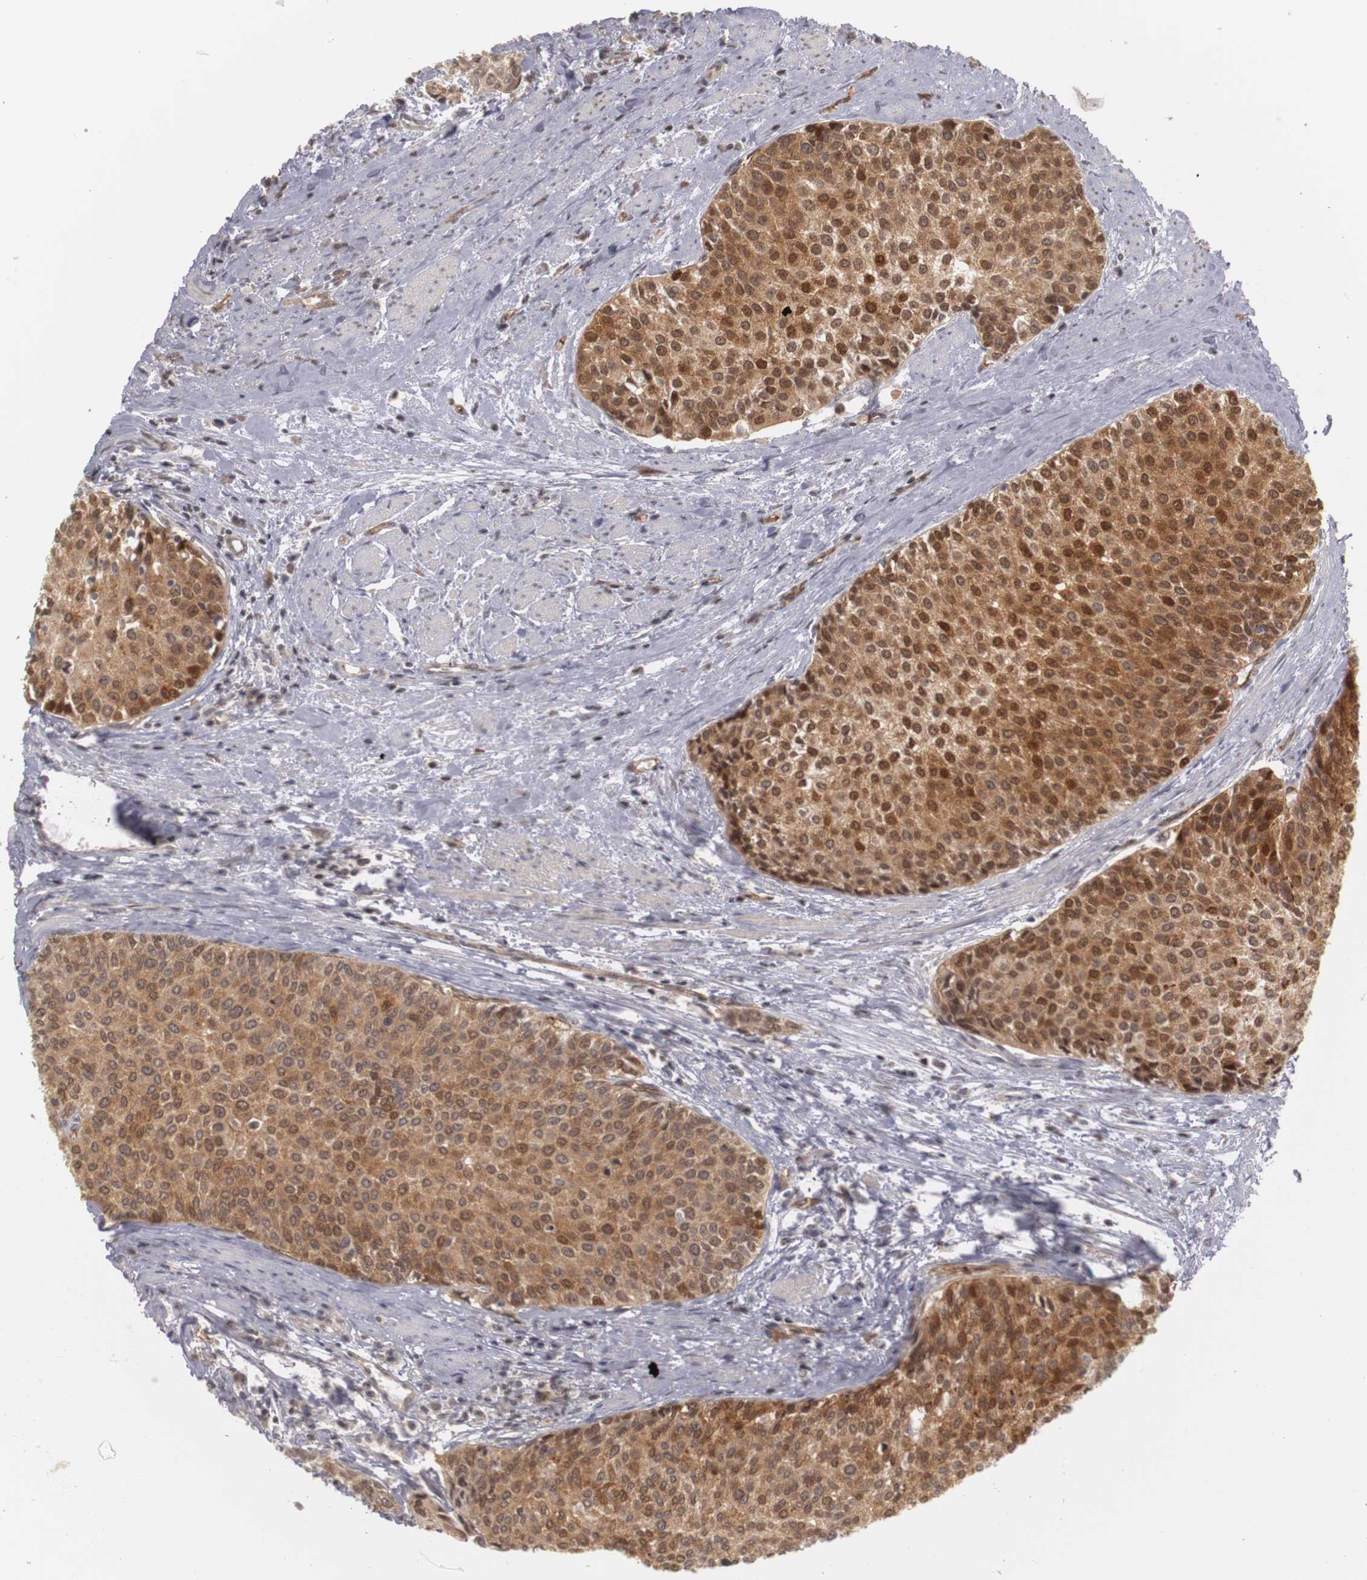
{"staining": {"intensity": "moderate", "quantity": ">75%", "location": "cytoplasmic/membranous,nuclear"}, "tissue": "urothelial cancer", "cell_type": "Tumor cells", "image_type": "cancer", "snomed": [{"axis": "morphology", "description": "Urothelial carcinoma, Low grade"}, {"axis": "topography", "description": "Urinary bladder"}], "caption": "This micrograph reveals immunohistochemistry (IHC) staining of human urothelial cancer, with medium moderate cytoplasmic/membranous and nuclear positivity in approximately >75% of tumor cells.", "gene": "PLEKHA1", "patient": {"sex": "female", "age": 73}}